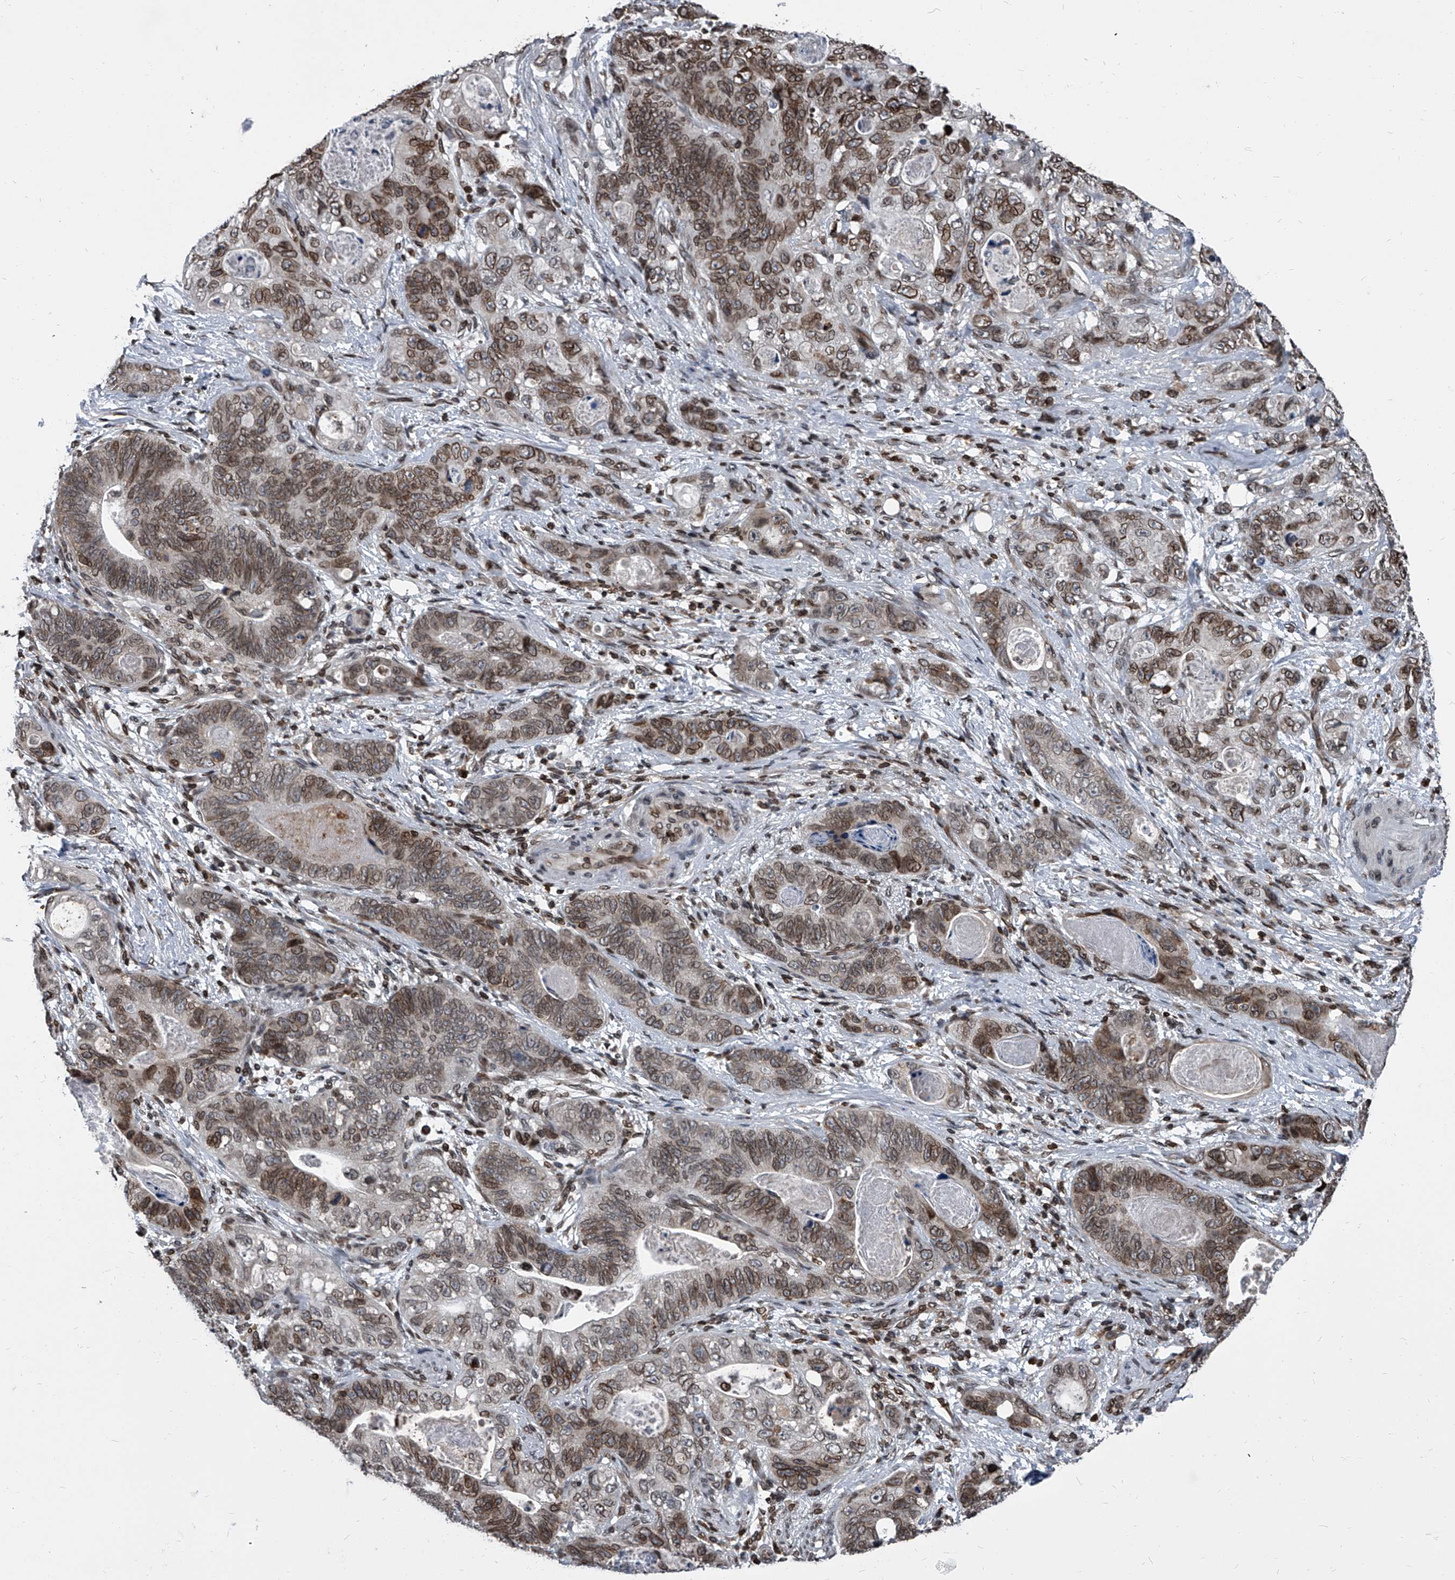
{"staining": {"intensity": "moderate", "quantity": ">75%", "location": "cytoplasmic/membranous,nuclear"}, "tissue": "stomach cancer", "cell_type": "Tumor cells", "image_type": "cancer", "snomed": [{"axis": "morphology", "description": "Normal tissue, NOS"}, {"axis": "morphology", "description": "Adenocarcinoma, NOS"}, {"axis": "topography", "description": "Stomach"}], "caption": "DAB (3,3'-diaminobenzidine) immunohistochemical staining of human stomach cancer (adenocarcinoma) reveals moderate cytoplasmic/membranous and nuclear protein staining in about >75% of tumor cells. The protein of interest is stained brown, and the nuclei are stained in blue (DAB IHC with brightfield microscopy, high magnification).", "gene": "PHF20", "patient": {"sex": "female", "age": 89}}